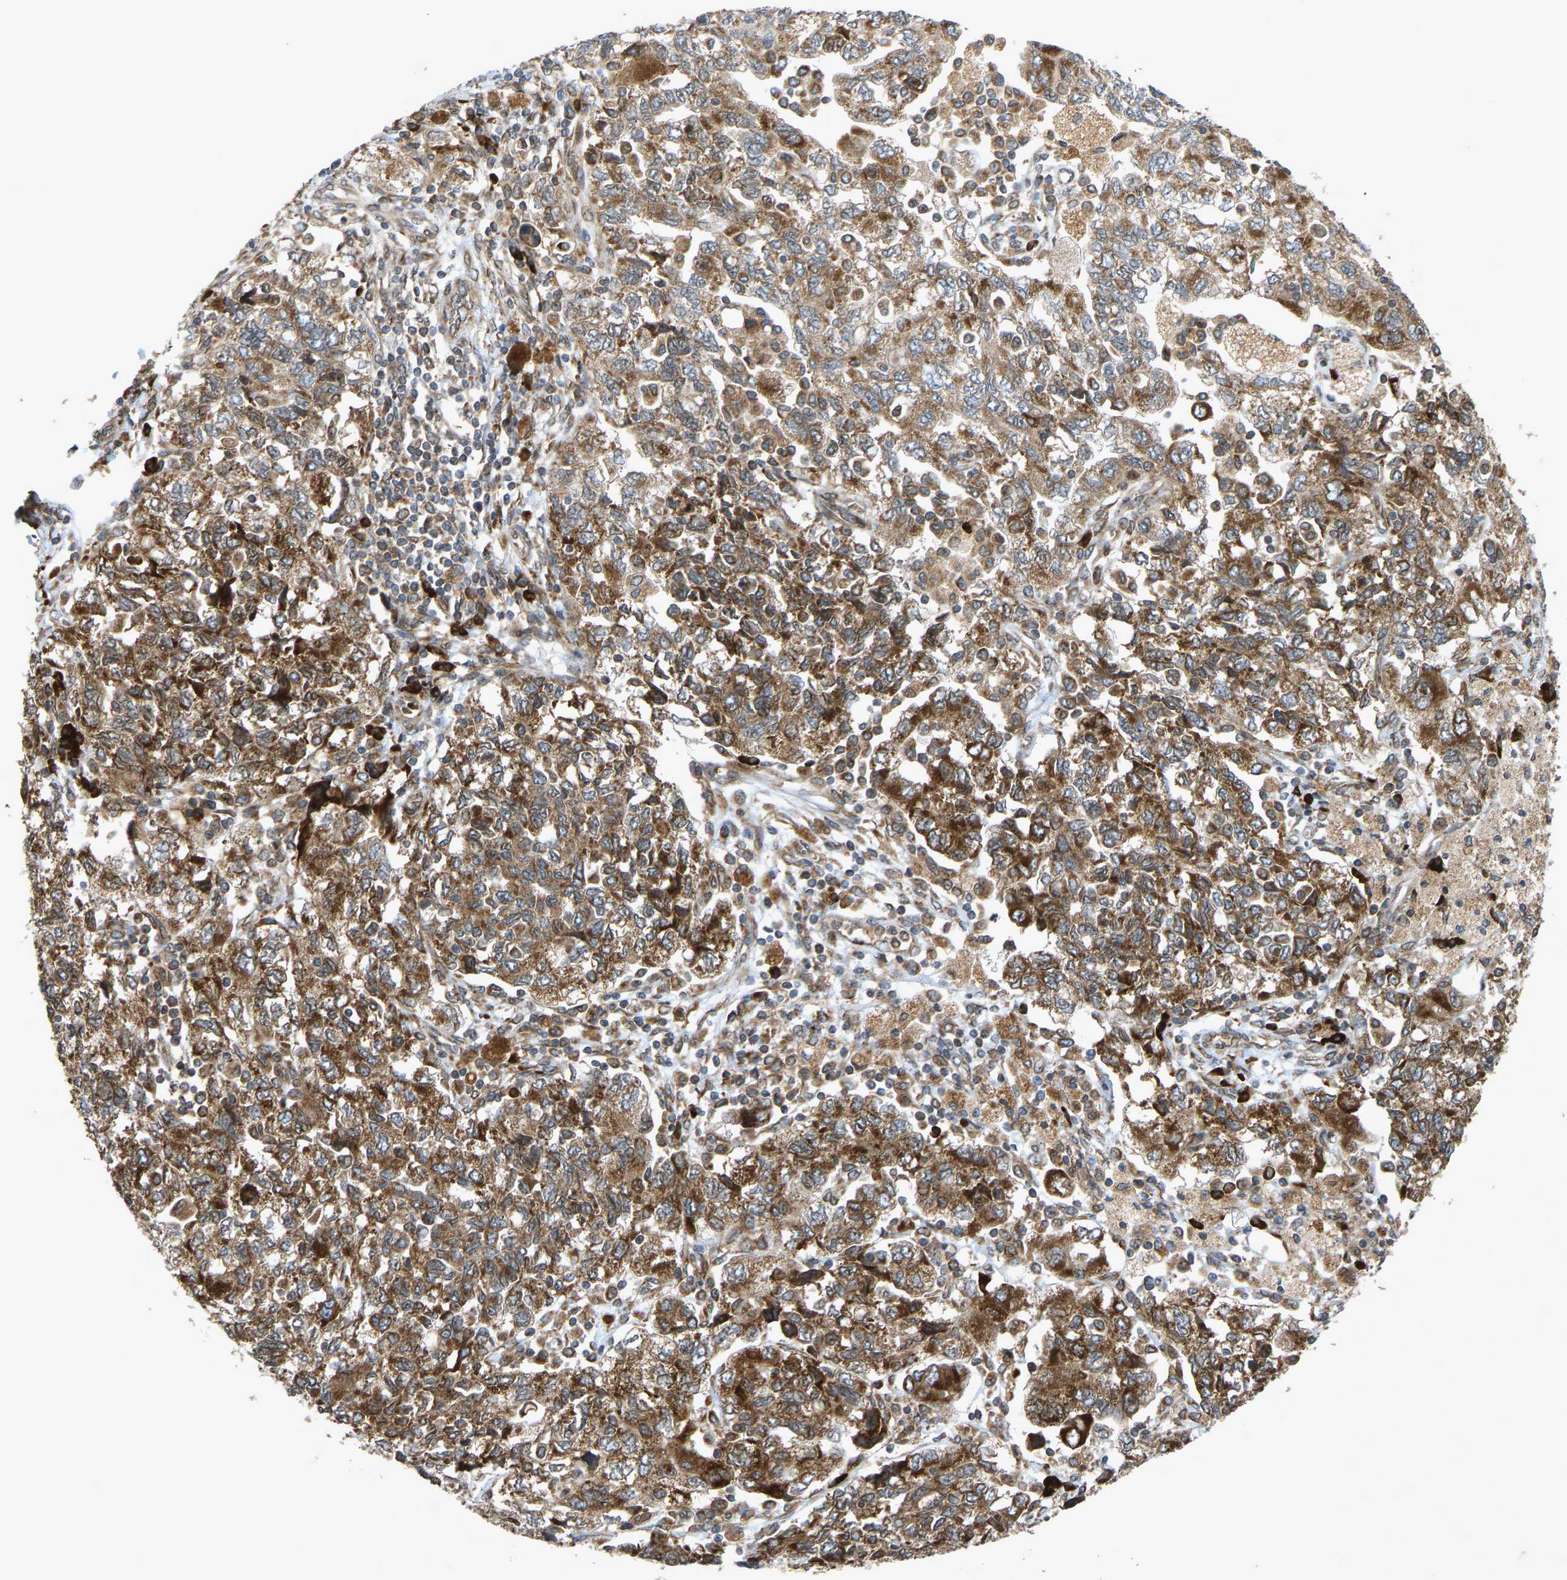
{"staining": {"intensity": "moderate", "quantity": ">75%", "location": "cytoplasmic/membranous"}, "tissue": "ovarian cancer", "cell_type": "Tumor cells", "image_type": "cancer", "snomed": [{"axis": "morphology", "description": "Carcinoma, NOS"}, {"axis": "morphology", "description": "Cystadenocarcinoma, serous, NOS"}, {"axis": "topography", "description": "Ovary"}], "caption": "This photomicrograph exhibits IHC staining of ovarian serous cystadenocarcinoma, with medium moderate cytoplasmic/membranous expression in about >75% of tumor cells.", "gene": "RPN2", "patient": {"sex": "female", "age": 69}}